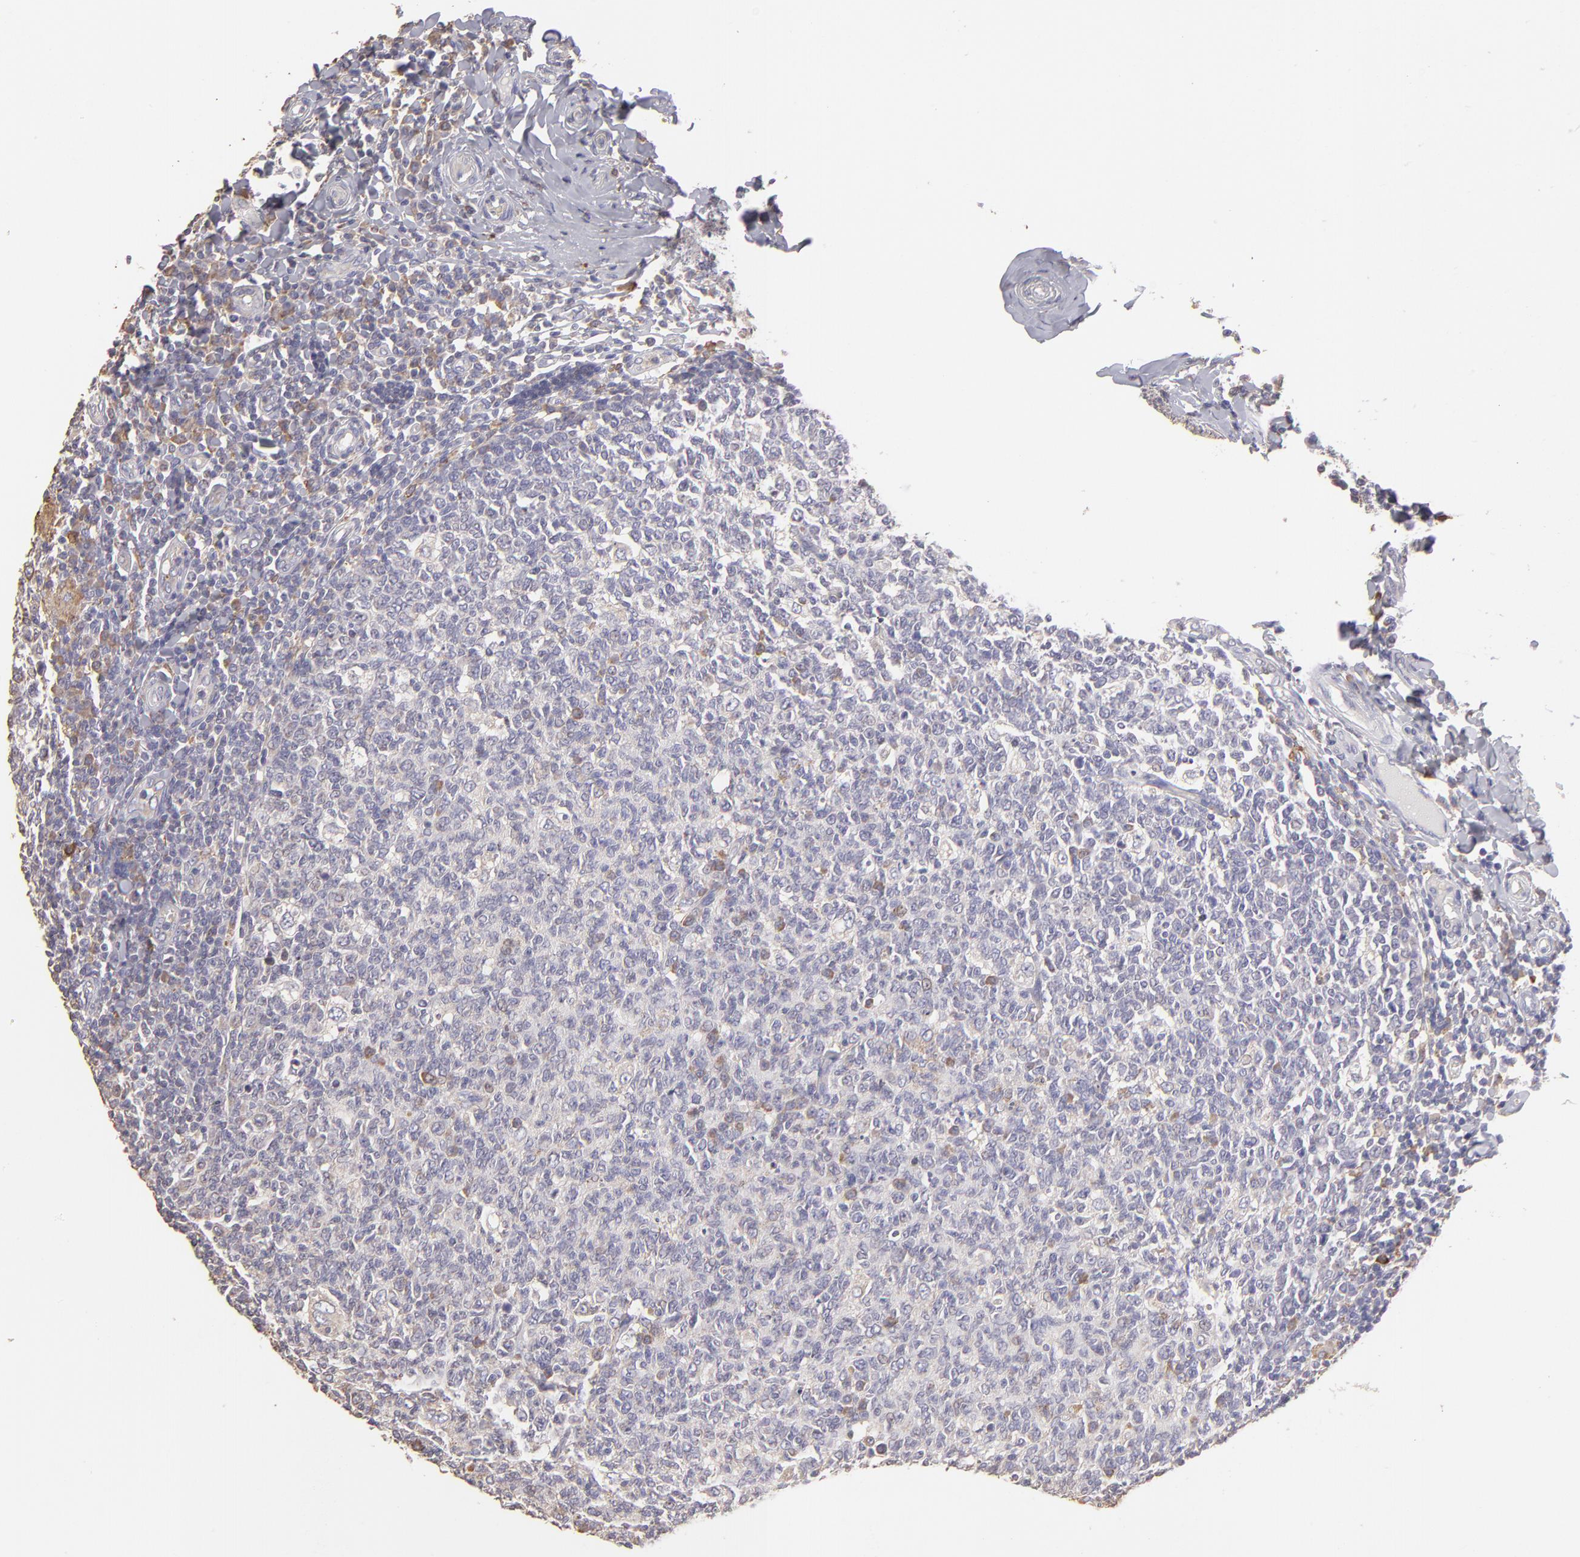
{"staining": {"intensity": "negative", "quantity": "none", "location": "none"}, "tissue": "tonsil", "cell_type": "Germinal center cells", "image_type": "normal", "snomed": [{"axis": "morphology", "description": "Normal tissue, NOS"}, {"axis": "topography", "description": "Tonsil"}], "caption": "IHC of normal tonsil shows no positivity in germinal center cells.", "gene": "CALR", "patient": {"sex": "male", "age": 6}}